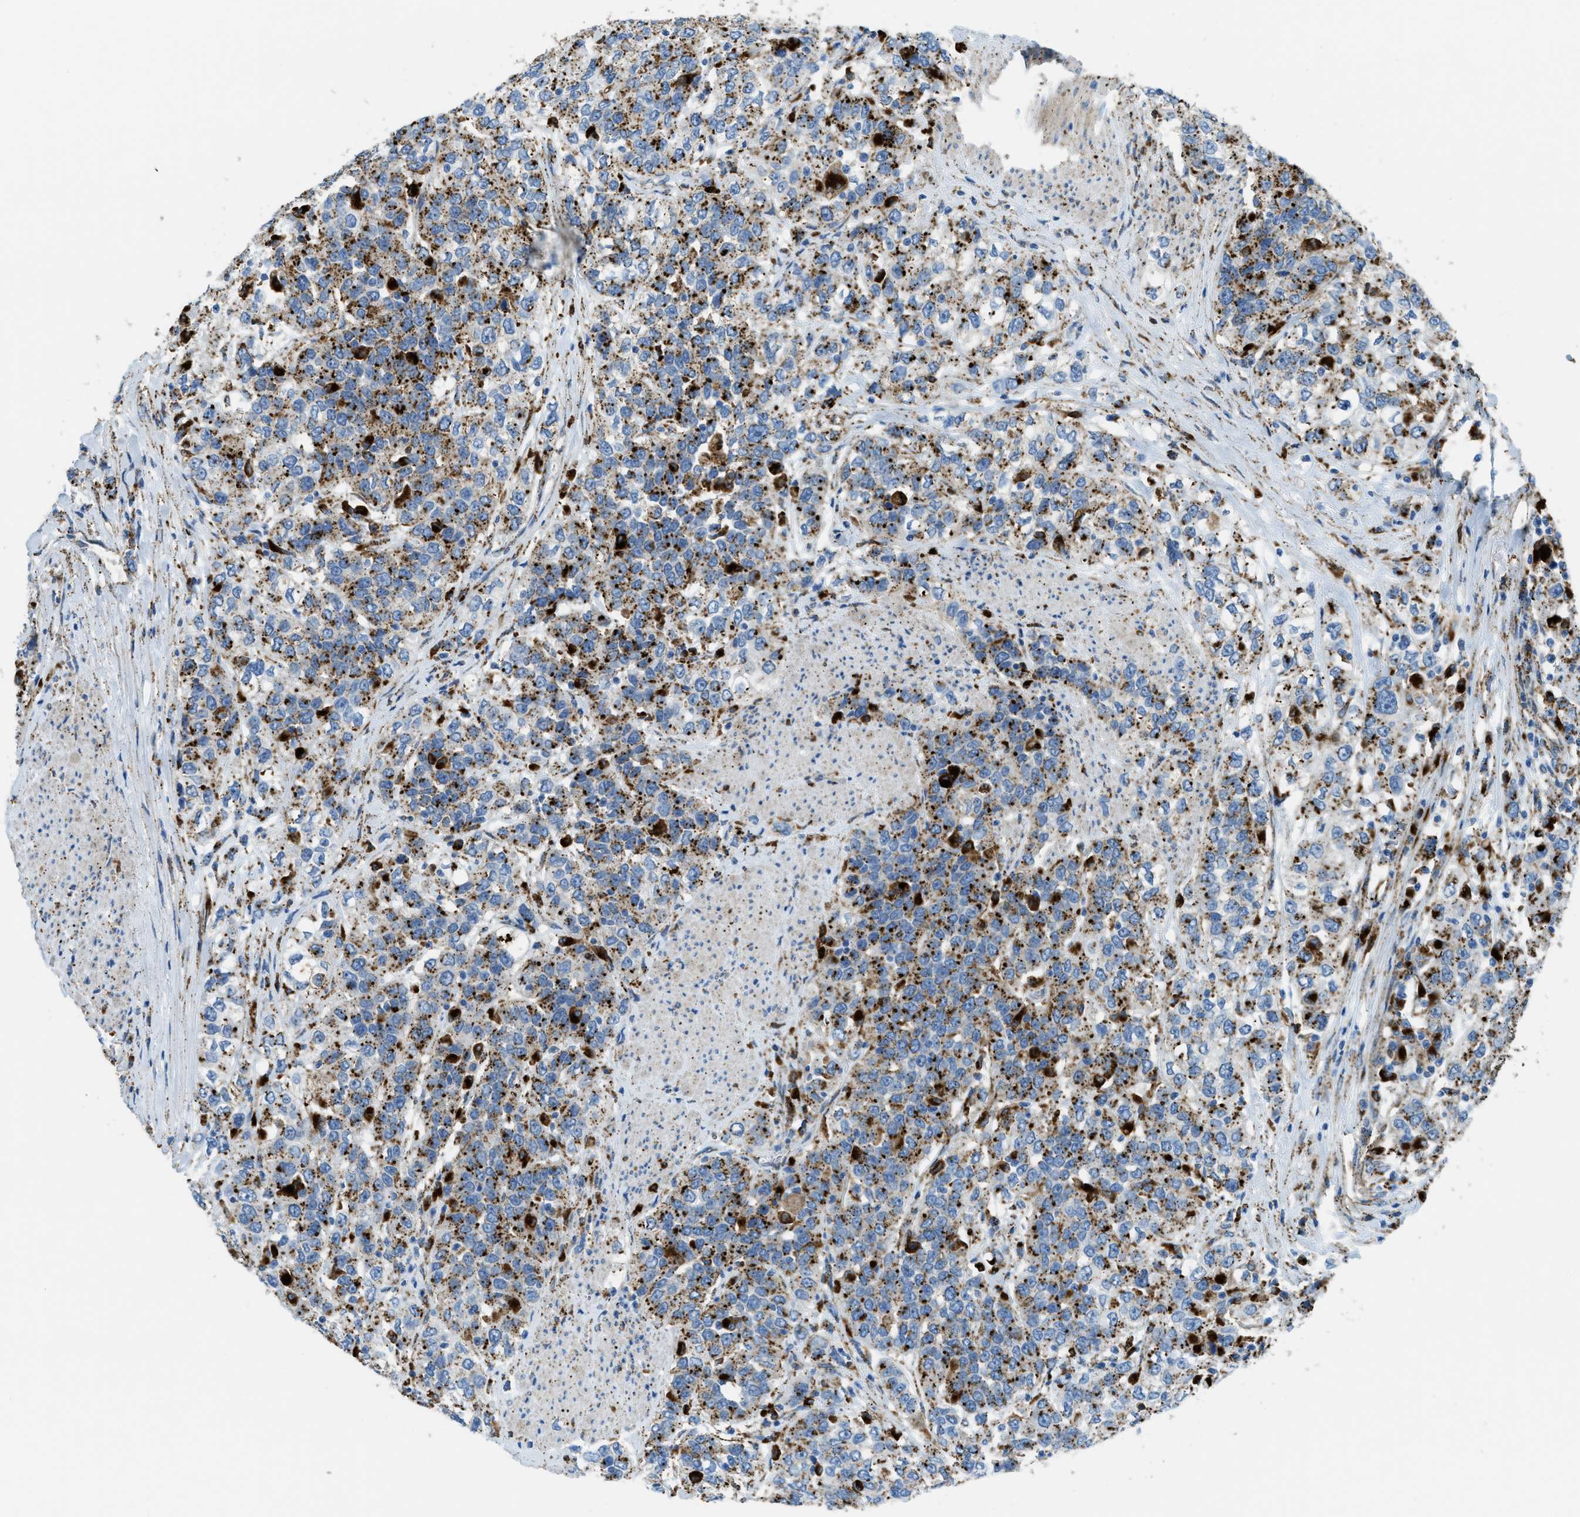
{"staining": {"intensity": "strong", "quantity": ">75%", "location": "cytoplasmic/membranous"}, "tissue": "urothelial cancer", "cell_type": "Tumor cells", "image_type": "cancer", "snomed": [{"axis": "morphology", "description": "Urothelial carcinoma, High grade"}, {"axis": "topography", "description": "Urinary bladder"}], "caption": "Human urothelial cancer stained with a protein marker shows strong staining in tumor cells.", "gene": "SCARB2", "patient": {"sex": "female", "age": 80}}